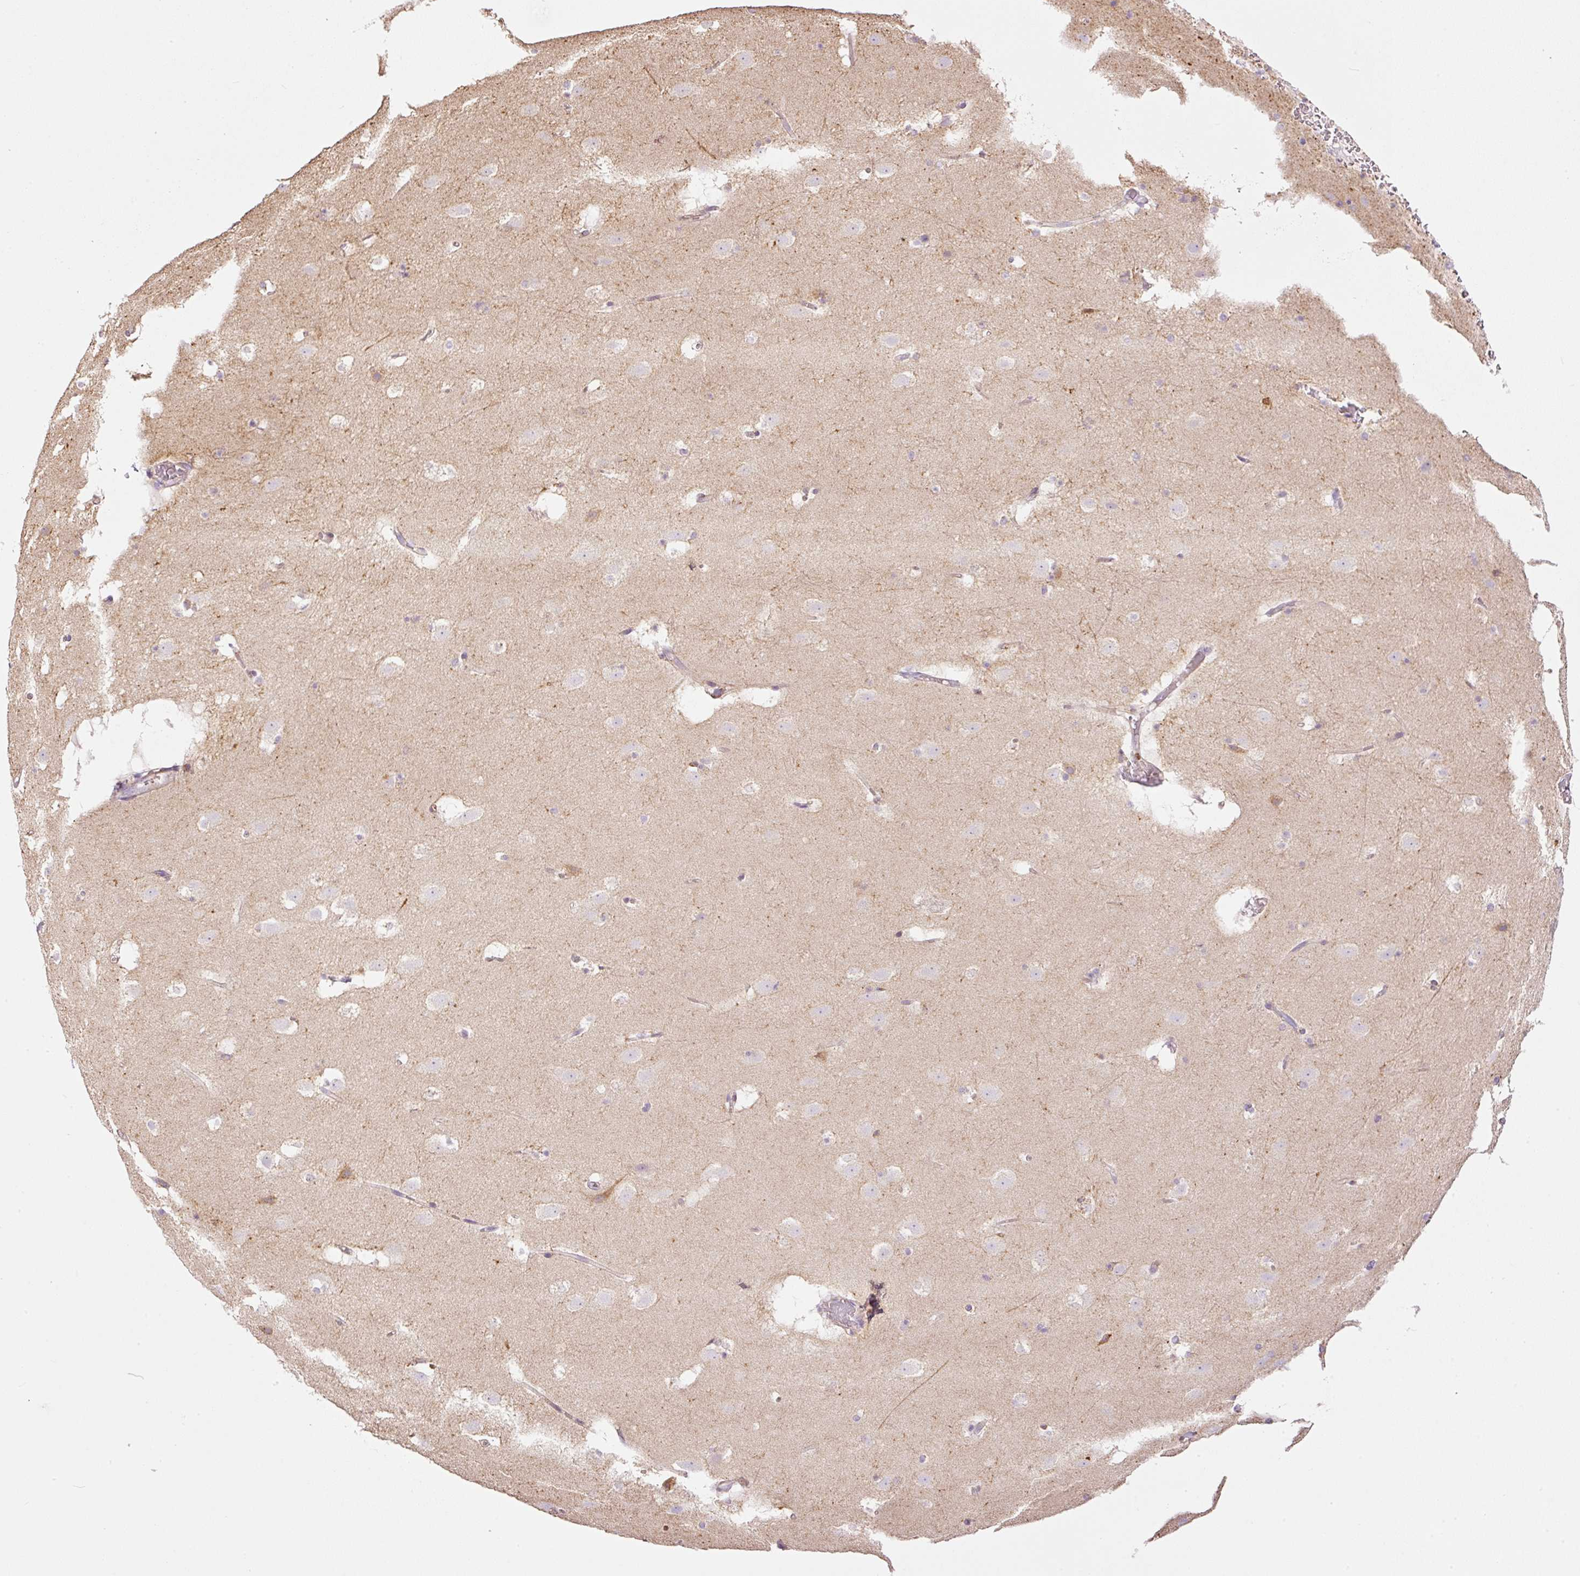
{"staining": {"intensity": "moderate", "quantity": "<25%", "location": "cytoplasmic/membranous"}, "tissue": "caudate", "cell_type": "Glial cells", "image_type": "normal", "snomed": [{"axis": "morphology", "description": "Normal tissue, NOS"}, {"axis": "topography", "description": "Lateral ventricle wall"}], "caption": "DAB (3,3'-diaminobenzidine) immunohistochemical staining of benign human caudate demonstrates moderate cytoplasmic/membranous protein positivity in approximately <25% of glial cells. (IHC, brightfield microscopy, high magnification).", "gene": "TMEM8B", "patient": {"sex": "male", "age": 37}}